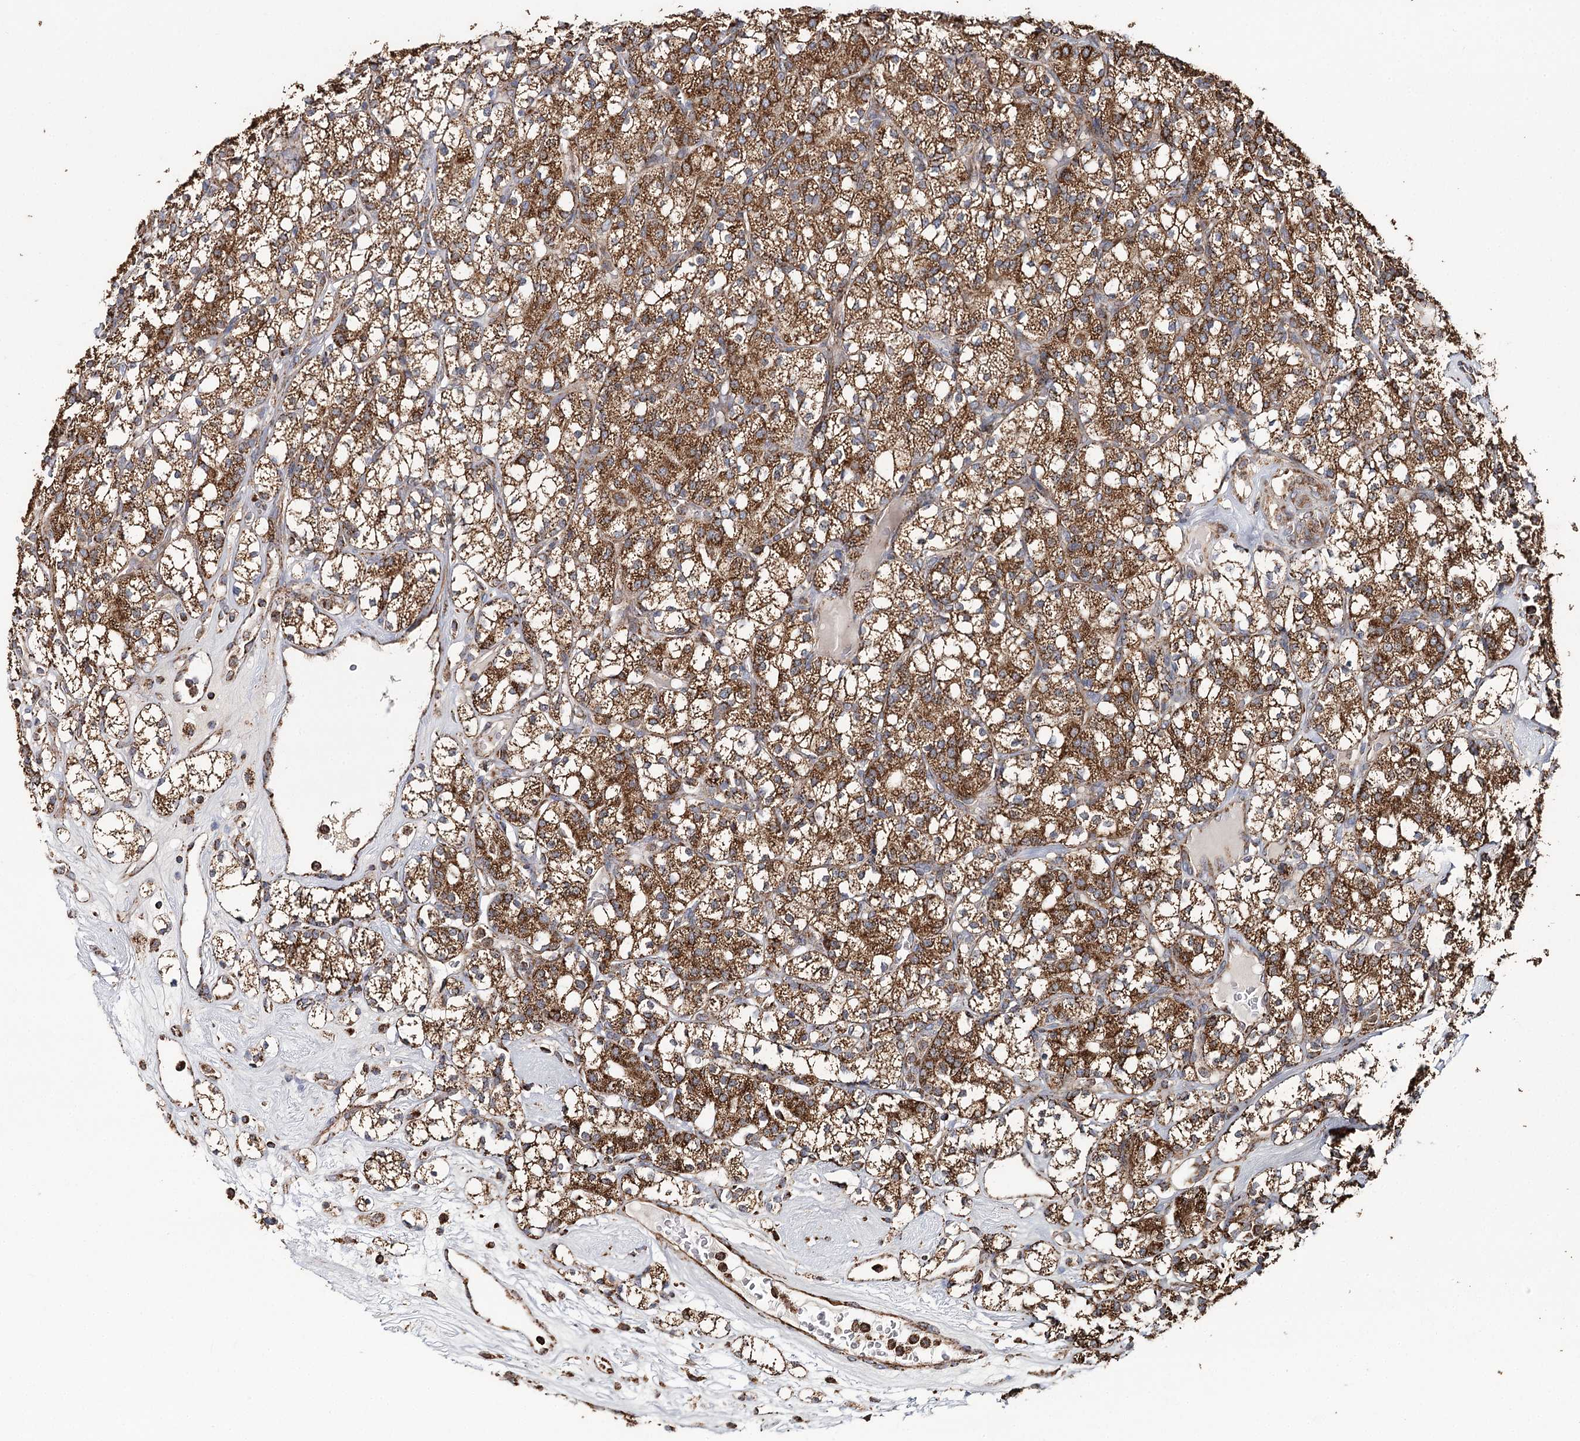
{"staining": {"intensity": "strong", "quantity": ">75%", "location": "cytoplasmic/membranous"}, "tissue": "renal cancer", "cell_type": "Tumor cells", "image_type": "cancer", "snomed": [{"axis": "morphology", "description": "Adenocarcinoma, NOS"}, {"axis": "topography", "description": "Kidney"}], "caption": "A brown stain highlights strong cytoplasmic/membranous staining of a protein in human adenocarcinoma (renal) tumor cells.", "gene": "APH1A", "patient": {"sex": "male", "age": 77}}